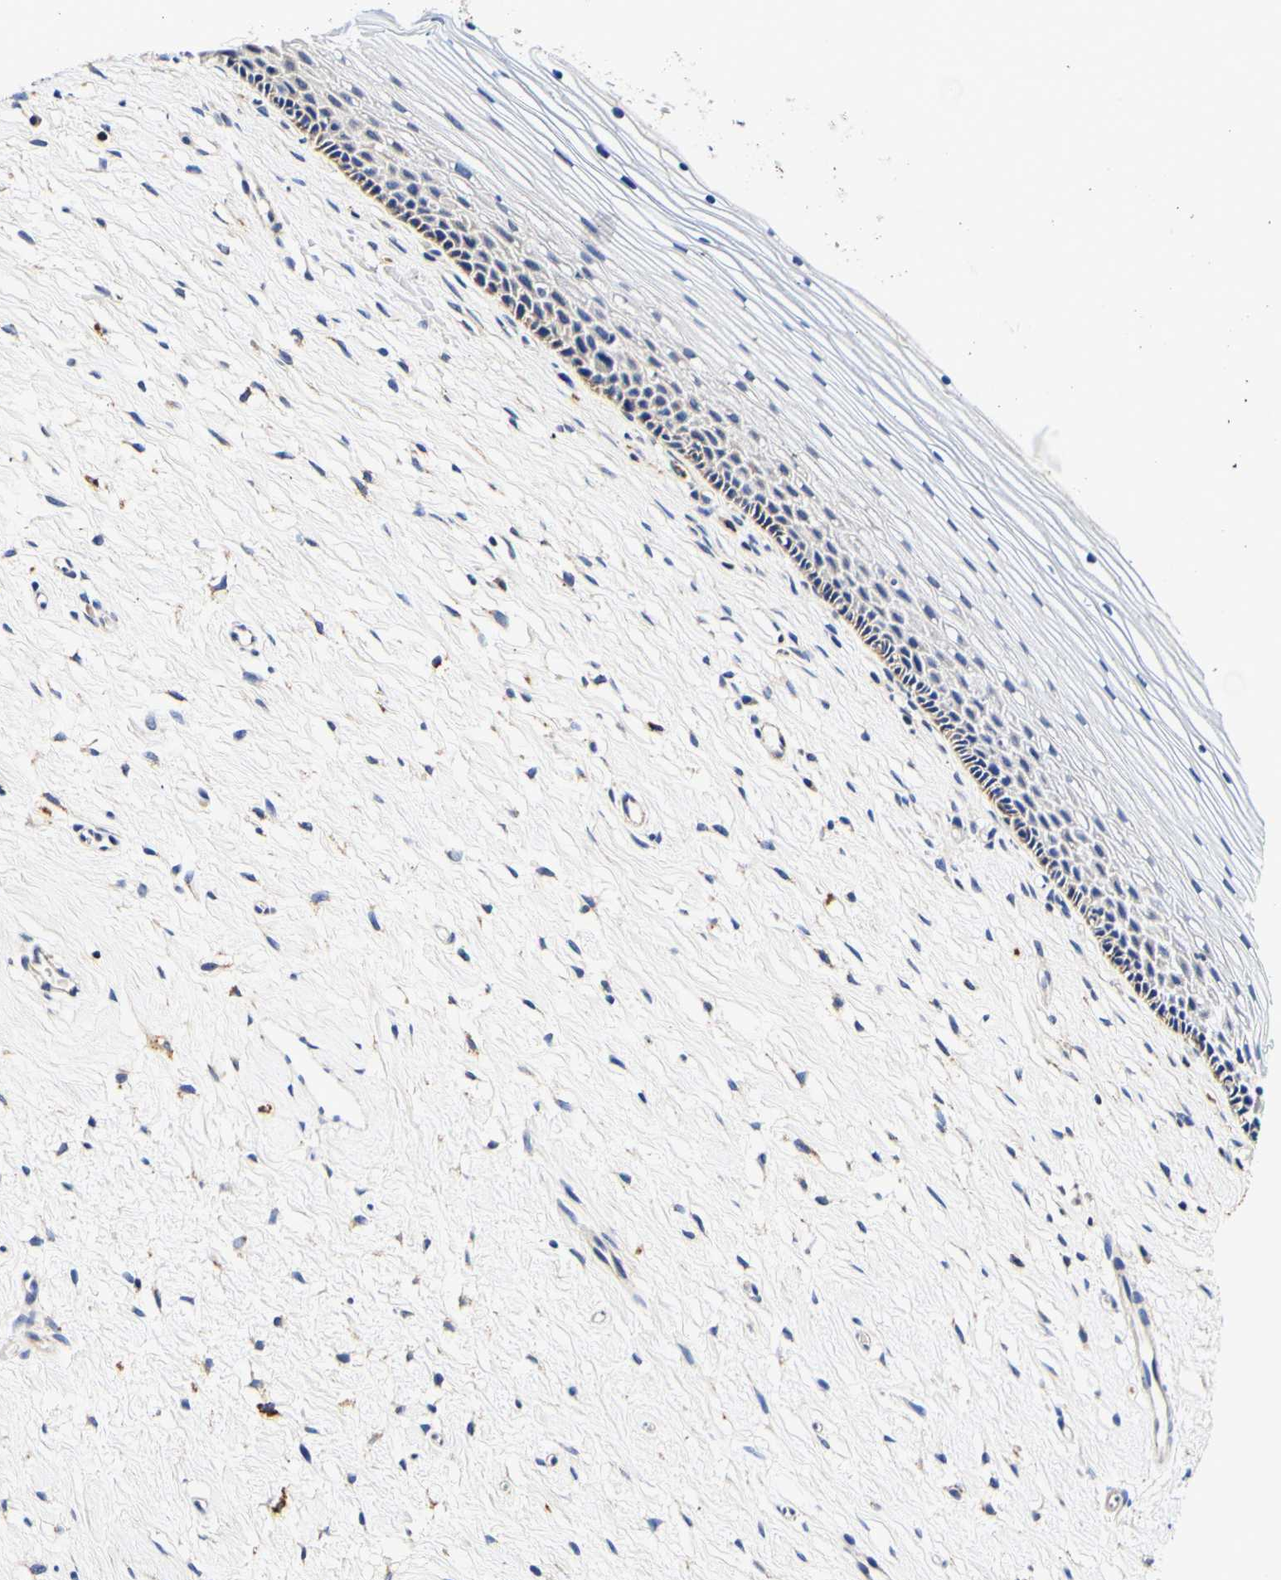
{"staining": {"intensity": "weak", "quantity": "<25%", "location": "cytoplasmic/membranous"}, "tissue": "cervix", "cell_type": "Squamous epithelial cells", "image_type": "normal", "snomed": [{"axis": "morphology", "description": "Normal tissue, NOS"}, {"axis": "topography", "description": "Cervix"}], "caption": "DAB immunohistochemical staining of unremarkable human cervix exhibits no significant staining in squamous epithelial cells.", "gene": "CAMK4", "patient": {"sex": "female", "age": 39}}